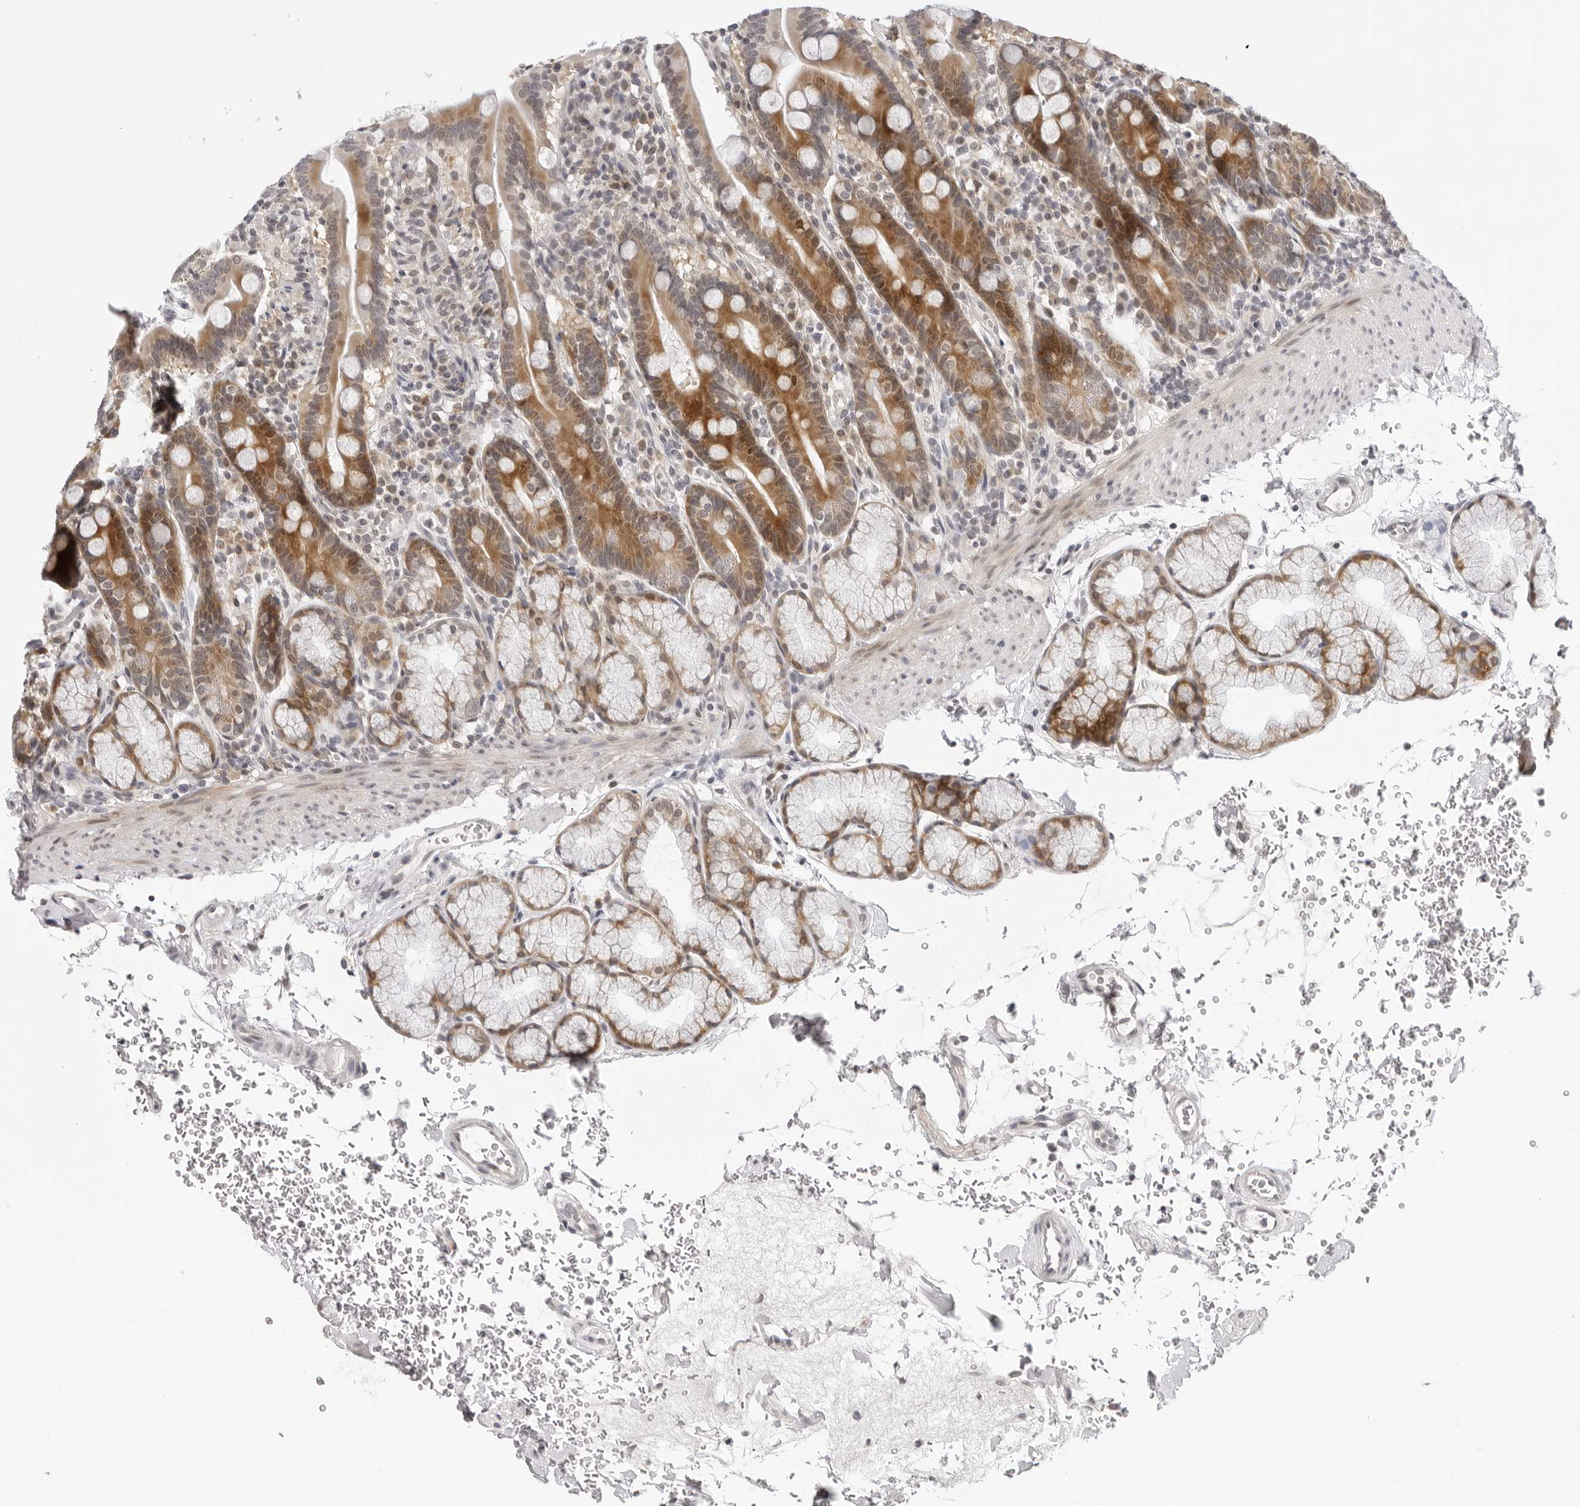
{"staining": {"intensity": "moderate", "quantity": "25%-75%", "location": "cytoplasmic/membranous"}, "tissue": "duodenum", "cell_type": "Glandular cells", "image_type": "normal", "snomed": [{"axis": "morphology", "description": "Normal tissue, NOS"}, {"axis": "topography", "description": "Duodenum"}], "caption": "Approximately 25%-75% of glandular cells in unremarkable duodenum show moderate cytoplasmic/membranous protein expression as visualized by brown immunohistochemical staining.", "gene": "PRUNE1", "patient": {"sex": "male", "age": 54}}